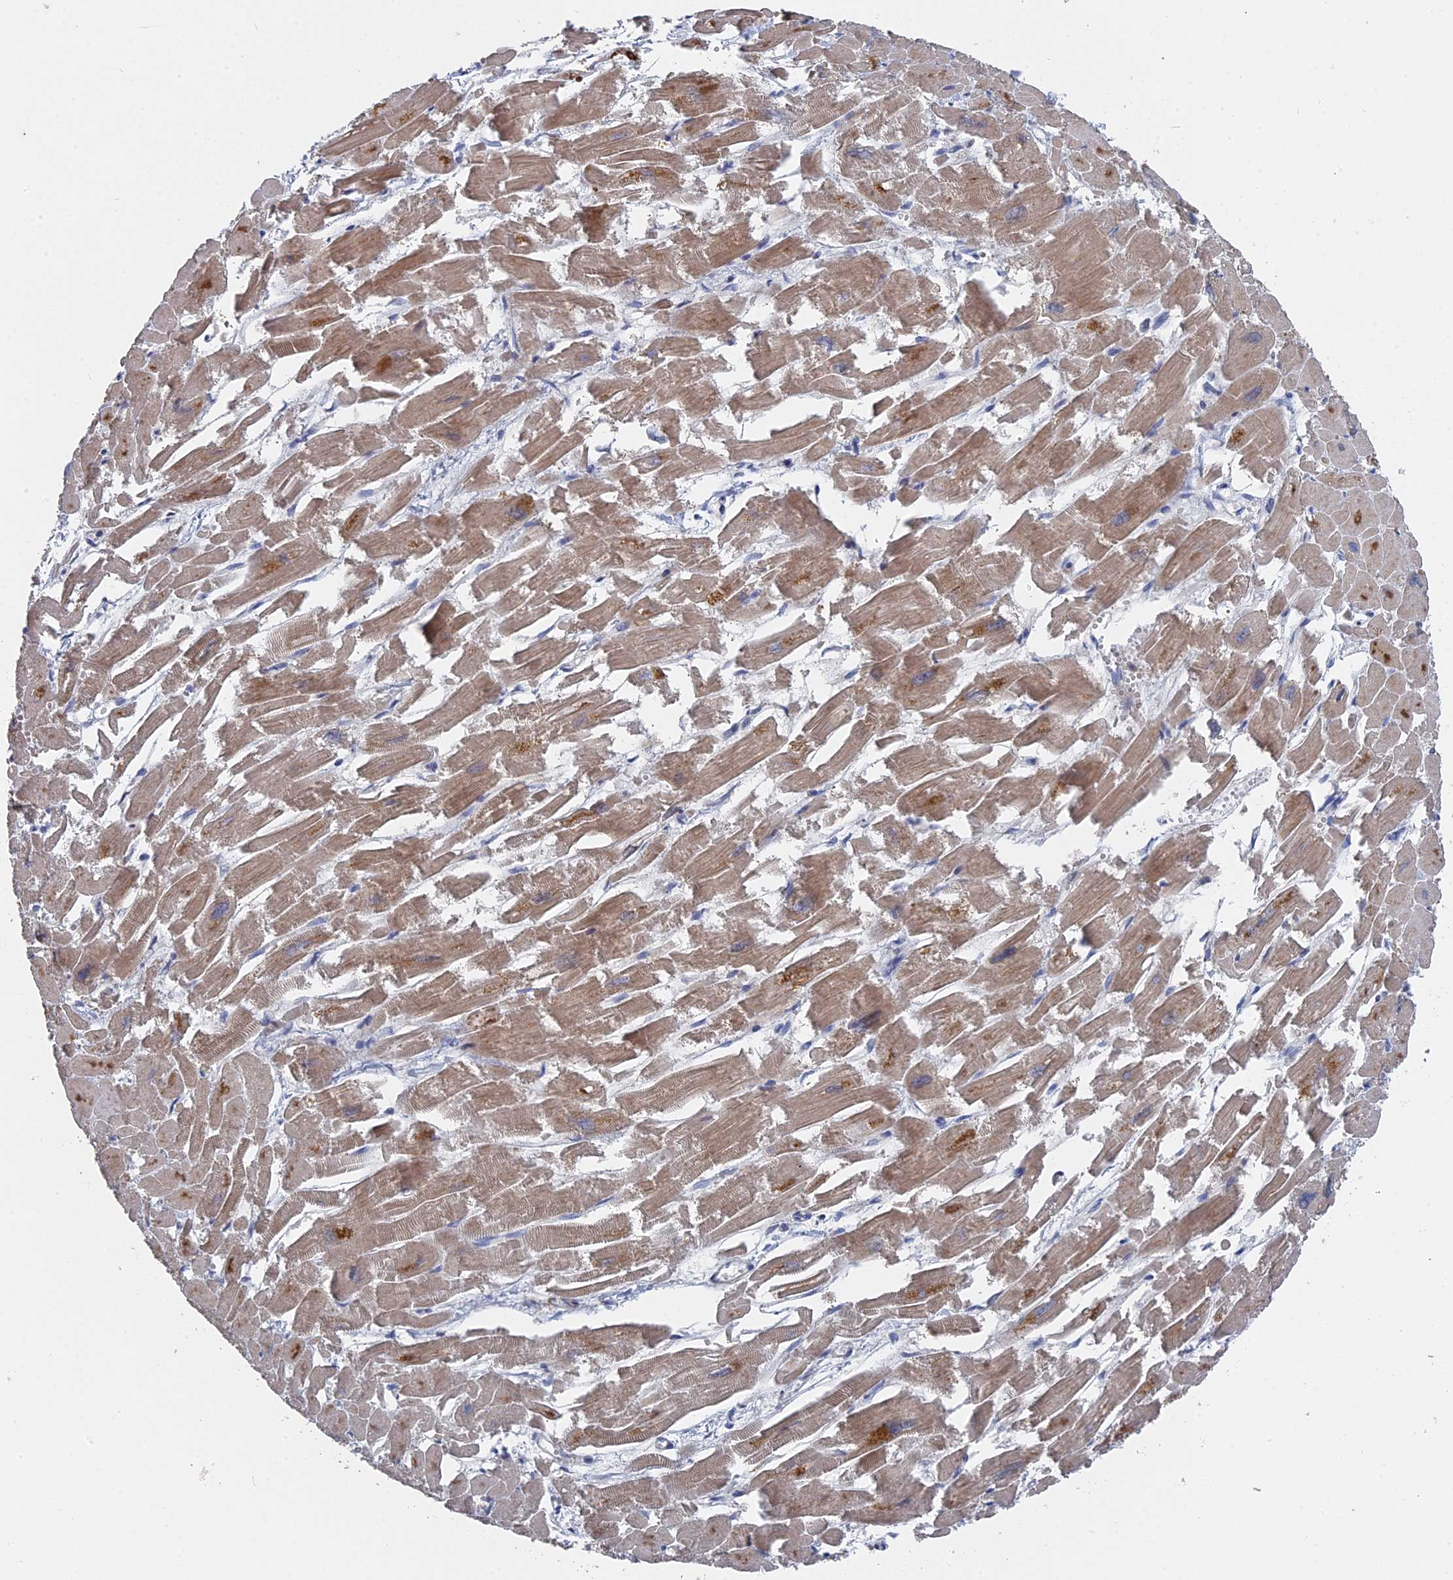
{"staining": {"intensity": "moderate", "quantity": "25%-75%", "location": "cytoplasmic/membranous"}, "tissue": "heart muscle", "cell_type": "Cardiomyocytes", "image_type": "normal", "snomed": [{"axis": "morphology", "description": "Normal tissue, NOS"}, {"axis": "topography", "description": "Heart"}], "caption": "Unremarkable heart muscle was stained to show a protein in brown. There is medium levels of moderate cytoplasmic/membranous staining in approximately 25%-75% of cardiomyocytes.", "gene": "MTRF1", "patient": {"sex": "male", "age": 54}}